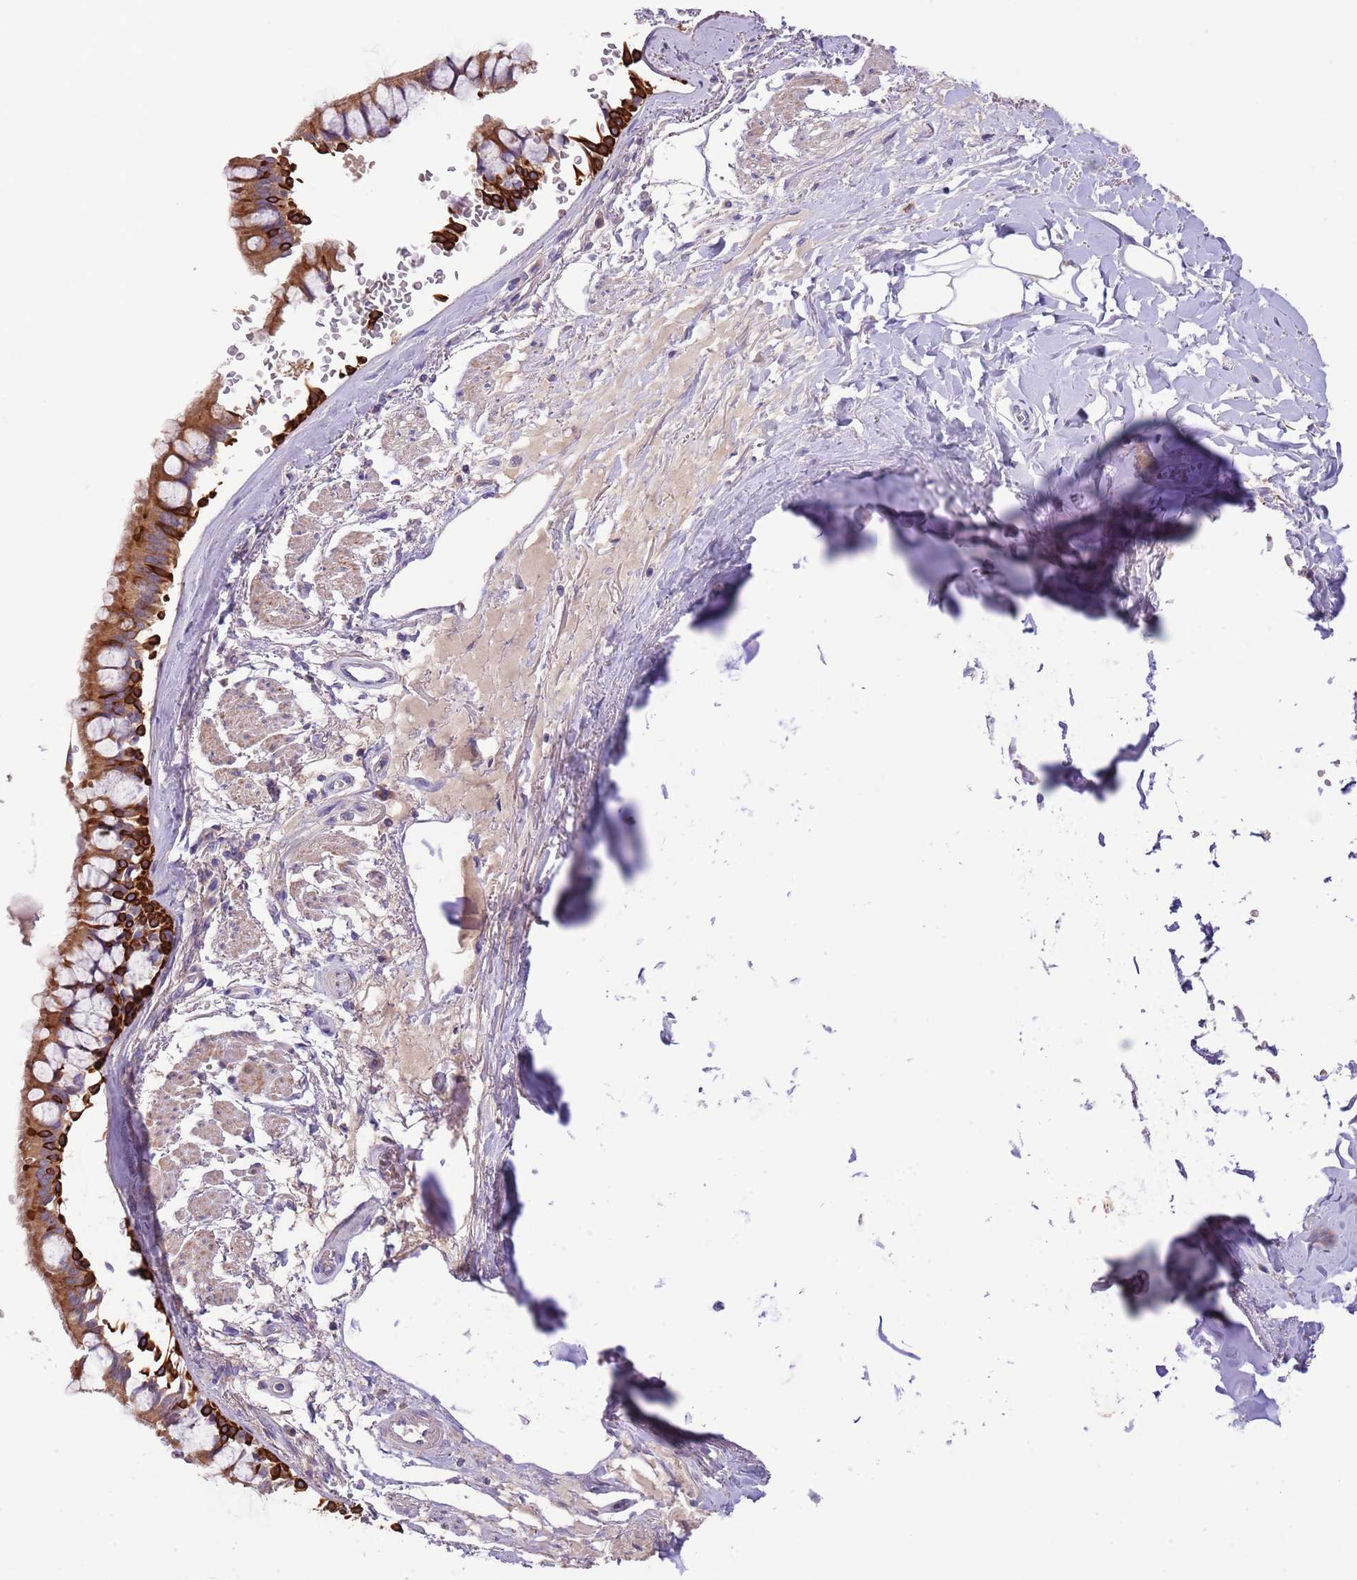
{"staining": {"intensity": "strong", "quantity": "25%-75%", "location": "cytoplasmic/membranous"}, "tissue": "bronchus", "cell_type": "Respiratory epithelial cells", "image_type": "normal", "snomed": [{"axis": "morphology", "description": "Normal tissue, NOS"}, {"axis": "topography", "description": "Bronchus"}], "caption": "Approximately 25%-75% of respiratory epithelial cells in benign bronchus demonstrate strong cytoplasmic/membranous protein staining as visualized by brown immunohistochemical staining.", "gene": "ZNF658", "patient": {"sex": "male", "age": 70}}